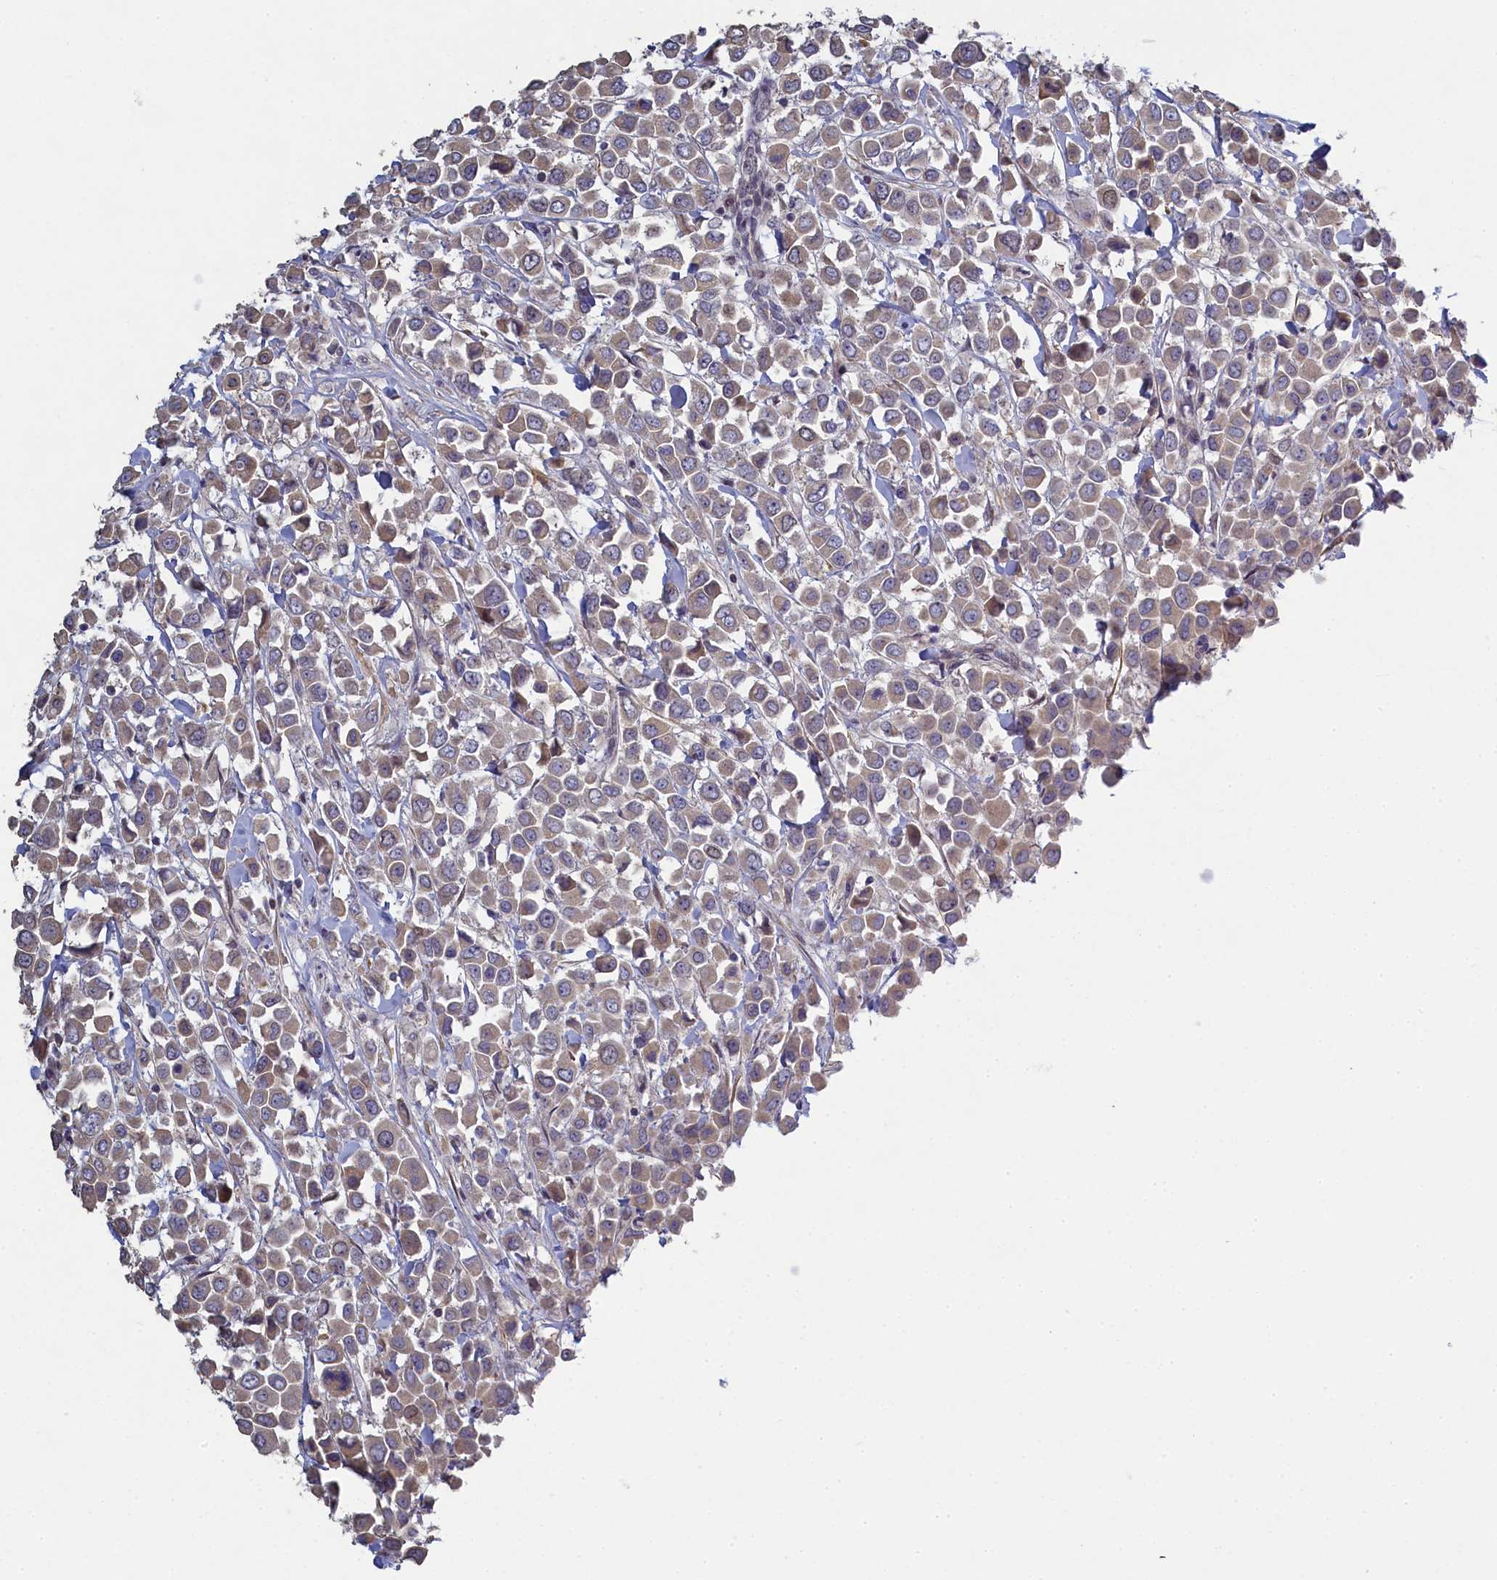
{"staining": {"intensity": "weak", "quantity": ">75%", "location": "cytoplasmic/membranous"}, "tissue": "breast cancer", "cell_type": "Tumor cells", "image_type": "cancer", "snomed": [{"axis": "morphology", "description": "Duct carcinoma"}, {"axis": "topography", "description": "Breast"}], "caption": "A high-resolution micrograph shows IHC staining of infiltrating ductal carcinoma (breast), which displays weak cytoplasmic/membranous positivity in approximately >75% of tumor cells.", "gene": "DIXDC1", "patient": {"sex": "female", "age": 61}}